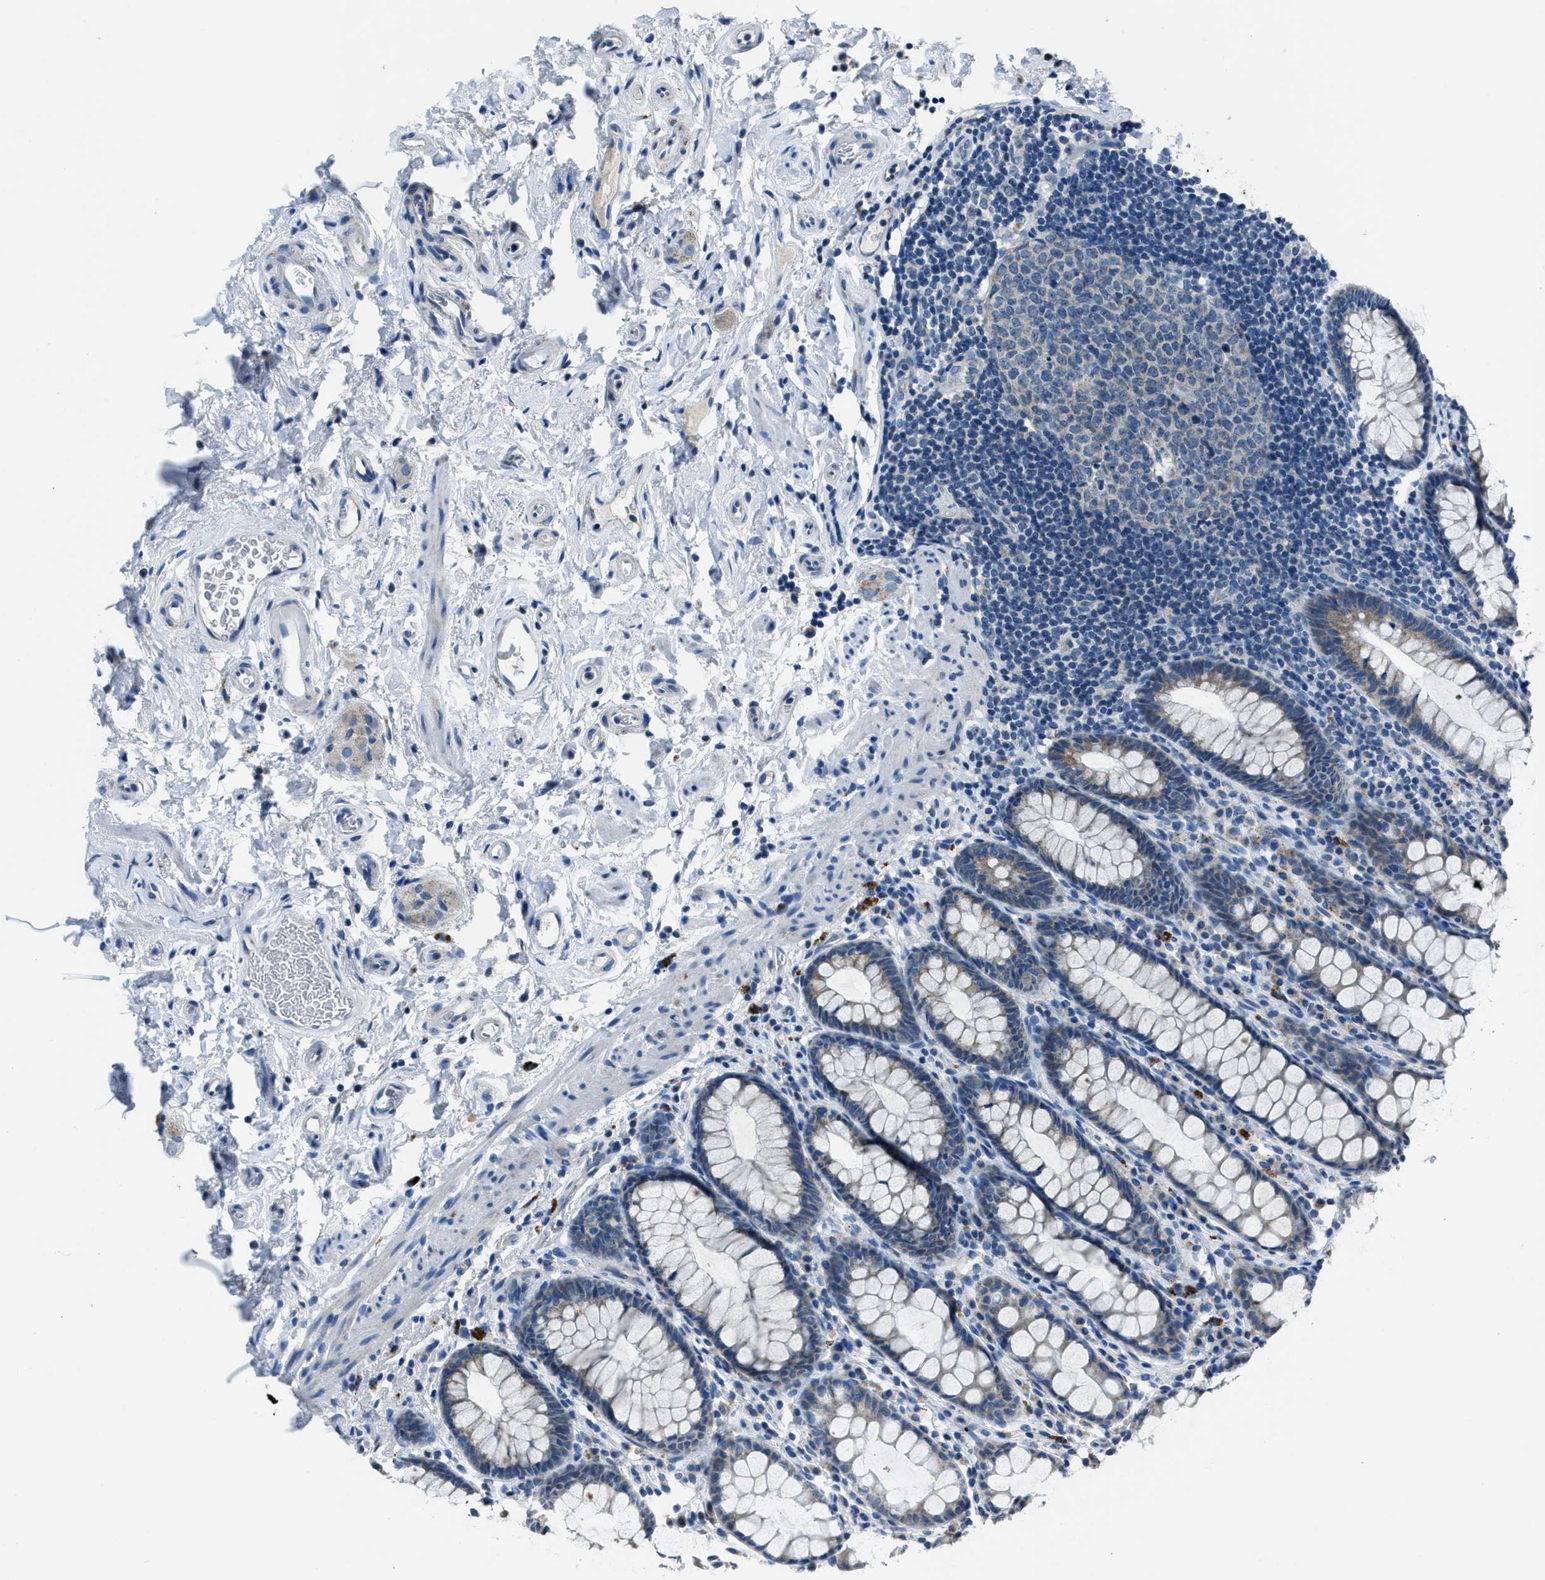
{"staining": {"intensity": "negative", "quantity": "none", "location": "none"}, "tissue": "rectum", "cell_type": "Glandular cells", "image_type": "normal", "snomed": [{"axis": "morphology", "description": "Normal tissue, NOS"}, {"axis": "topography", "description": "Rectum"}], "caption": "The immunohistochemistry (IHC) micrograph has no significant staining in glandular cells of rectum.", "gene": "ADAM2", "patient": {"sex": "male", "age": 92}}